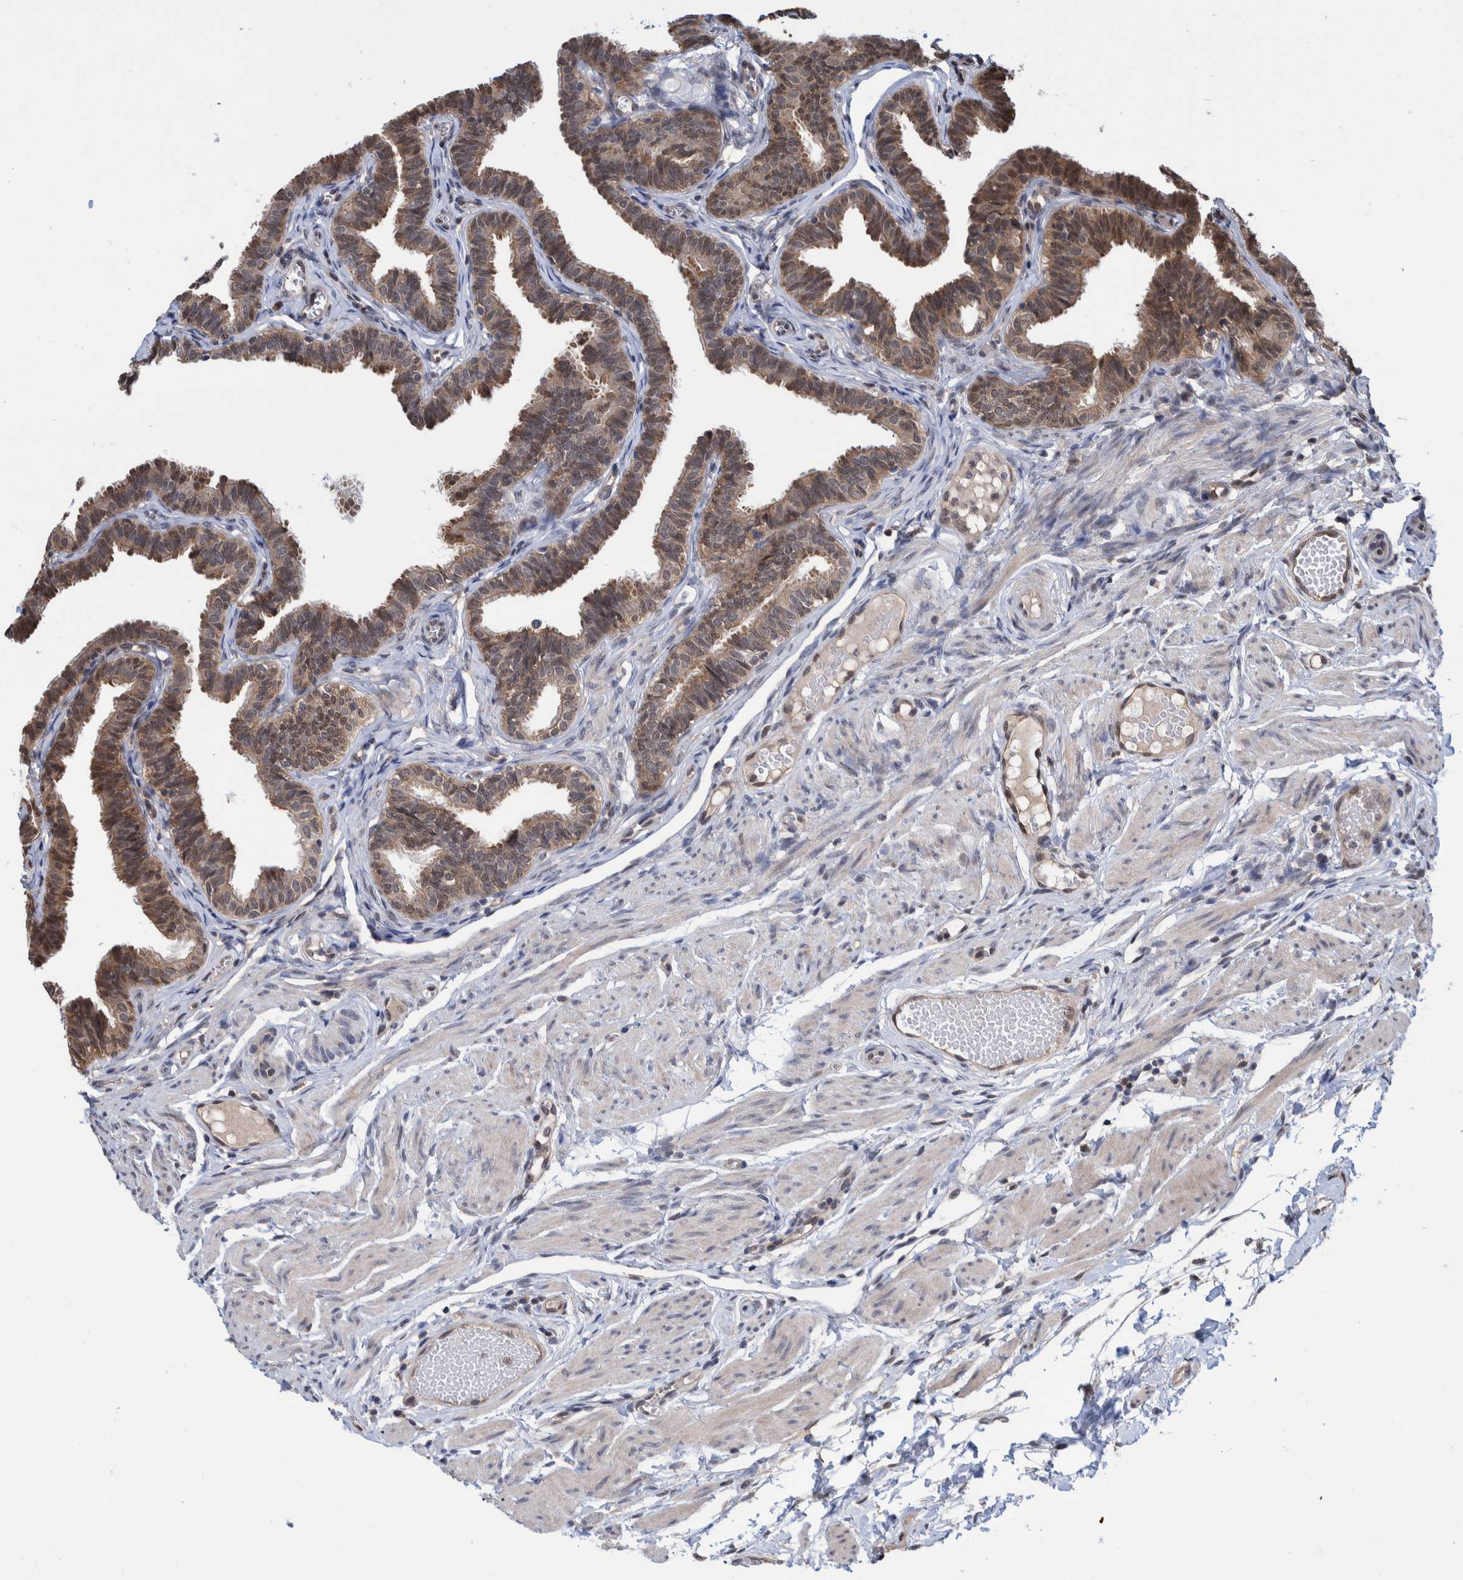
{"staining": {"intensity": "moderate", "quantity": ">75%", "location": "cytoplasmic/membranous"}, "tissue": "fallopian tube", "cell_type": "Glandular cells", "image_type": "normal", "snomed": [{"axis": "morphology", "description": "Normal tissue, NOS"}, {"axis": "topography", "description": "Fallopian tube"}, {"axis": "topography", "description": "Ovary"}], "caption": "IHC staining of normal fallopian tube, which displays medium levels of moderate cytoplasmic/membranous staining in approximately >75% of glandular cells indicating moderate cytoplasmic/membranous protein expression. The staining was performed using DAB (3,3'-diaminobenzidine) (brown) for protein detection and nuclei were counterstained in hematoxylin (blue).", "gene": "PLPBP", "patient": {"sex": "female", "age": 23}}